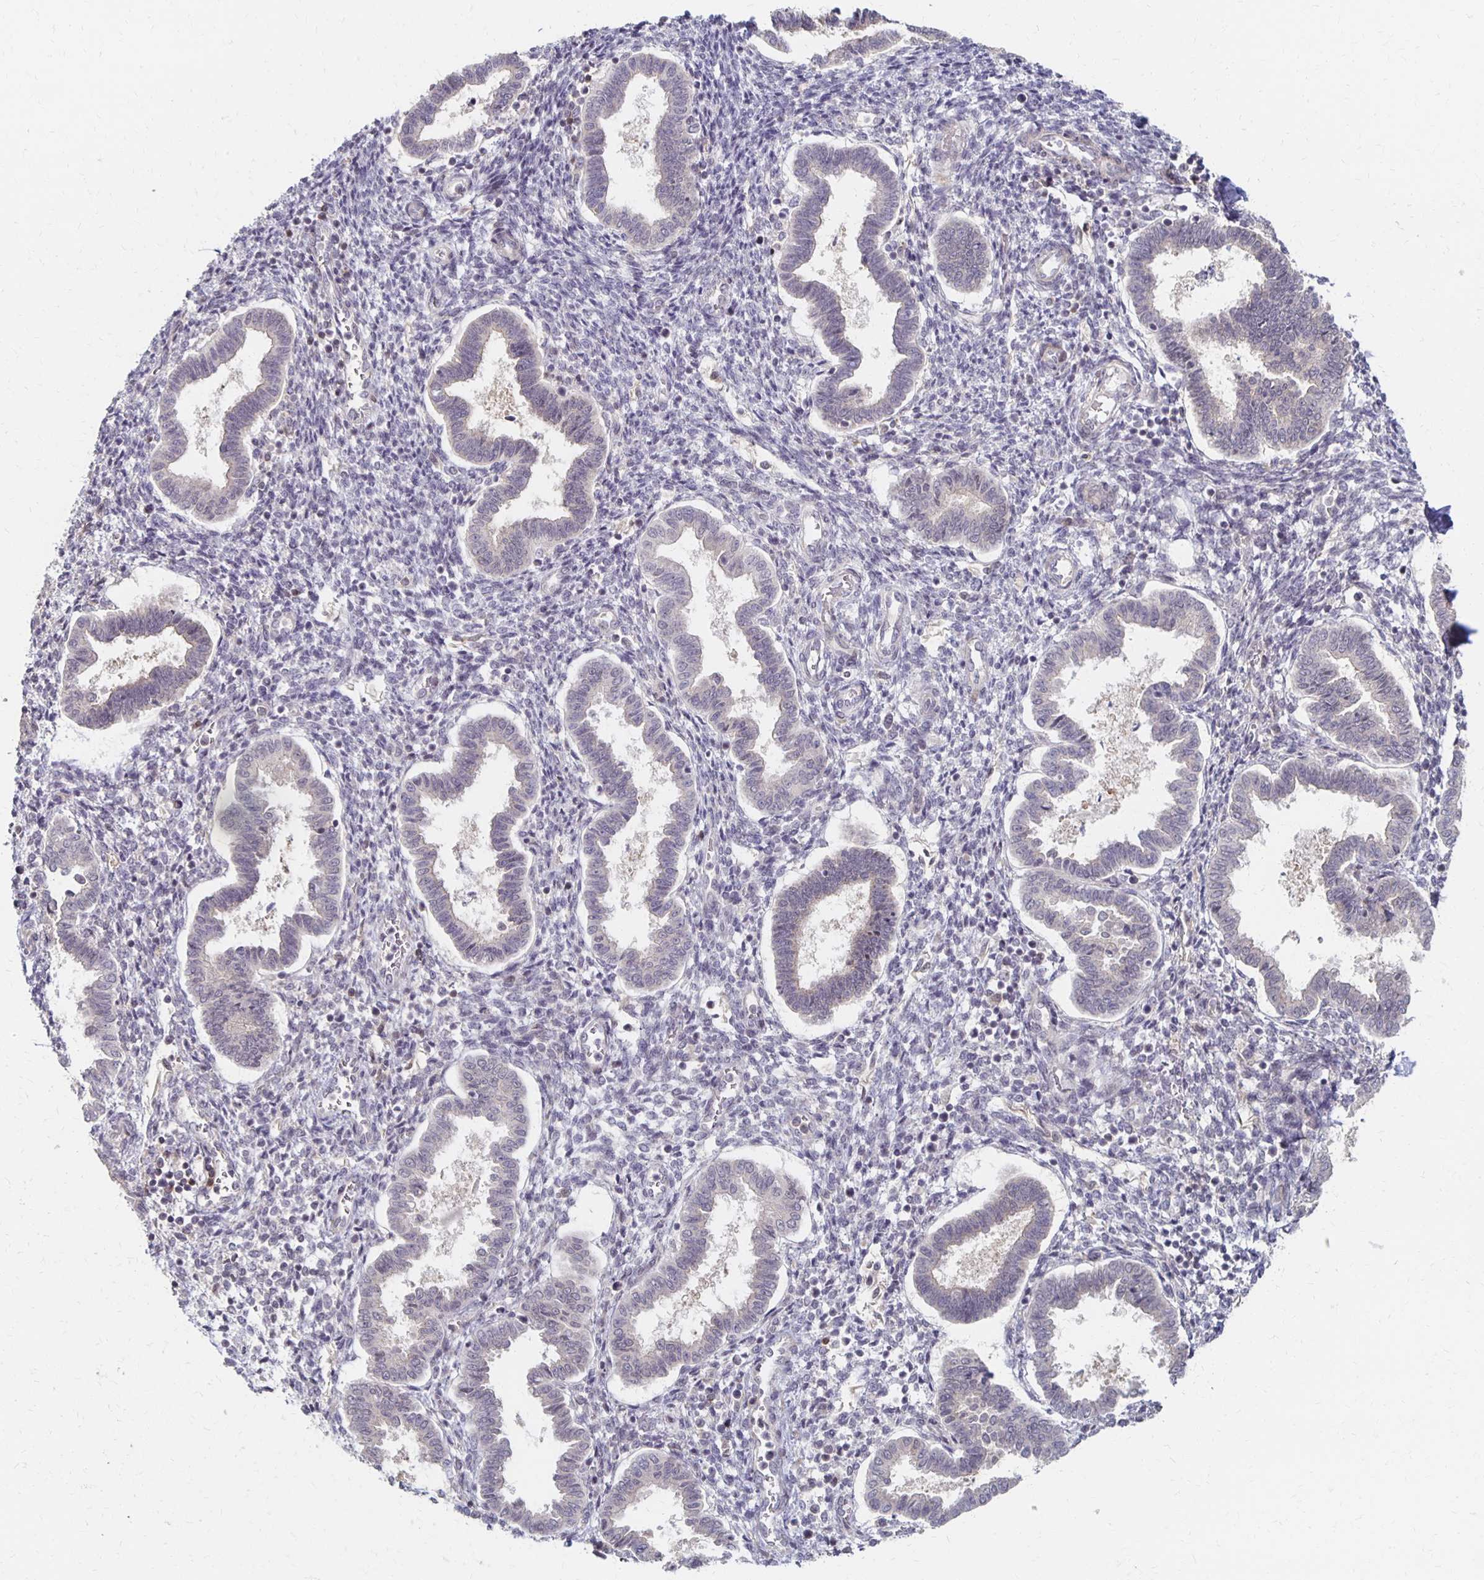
{"staining": {"intensity": "negative", "quantity": "none", "location": "none"}, "tissue": "endometrium", "cell_type": "Cells in endometrial stroma", "image_type": "normal", "snomed": [{"axis": "morphology", "description": "Normal tissue, NOS"}, {"axis": "topography", "description": "Endometrium"}], "caption": "Endometrium was stained to show a protein in brown. There is no significant positivity in cells in endometrial stroma. (DAB (3,3'-diaminobenzidine) immunohistochemistry visualized using brightfield microscopy, high magnification).", "gene": "PRKCB", "patient": {"sex": "female", "age": 24}}